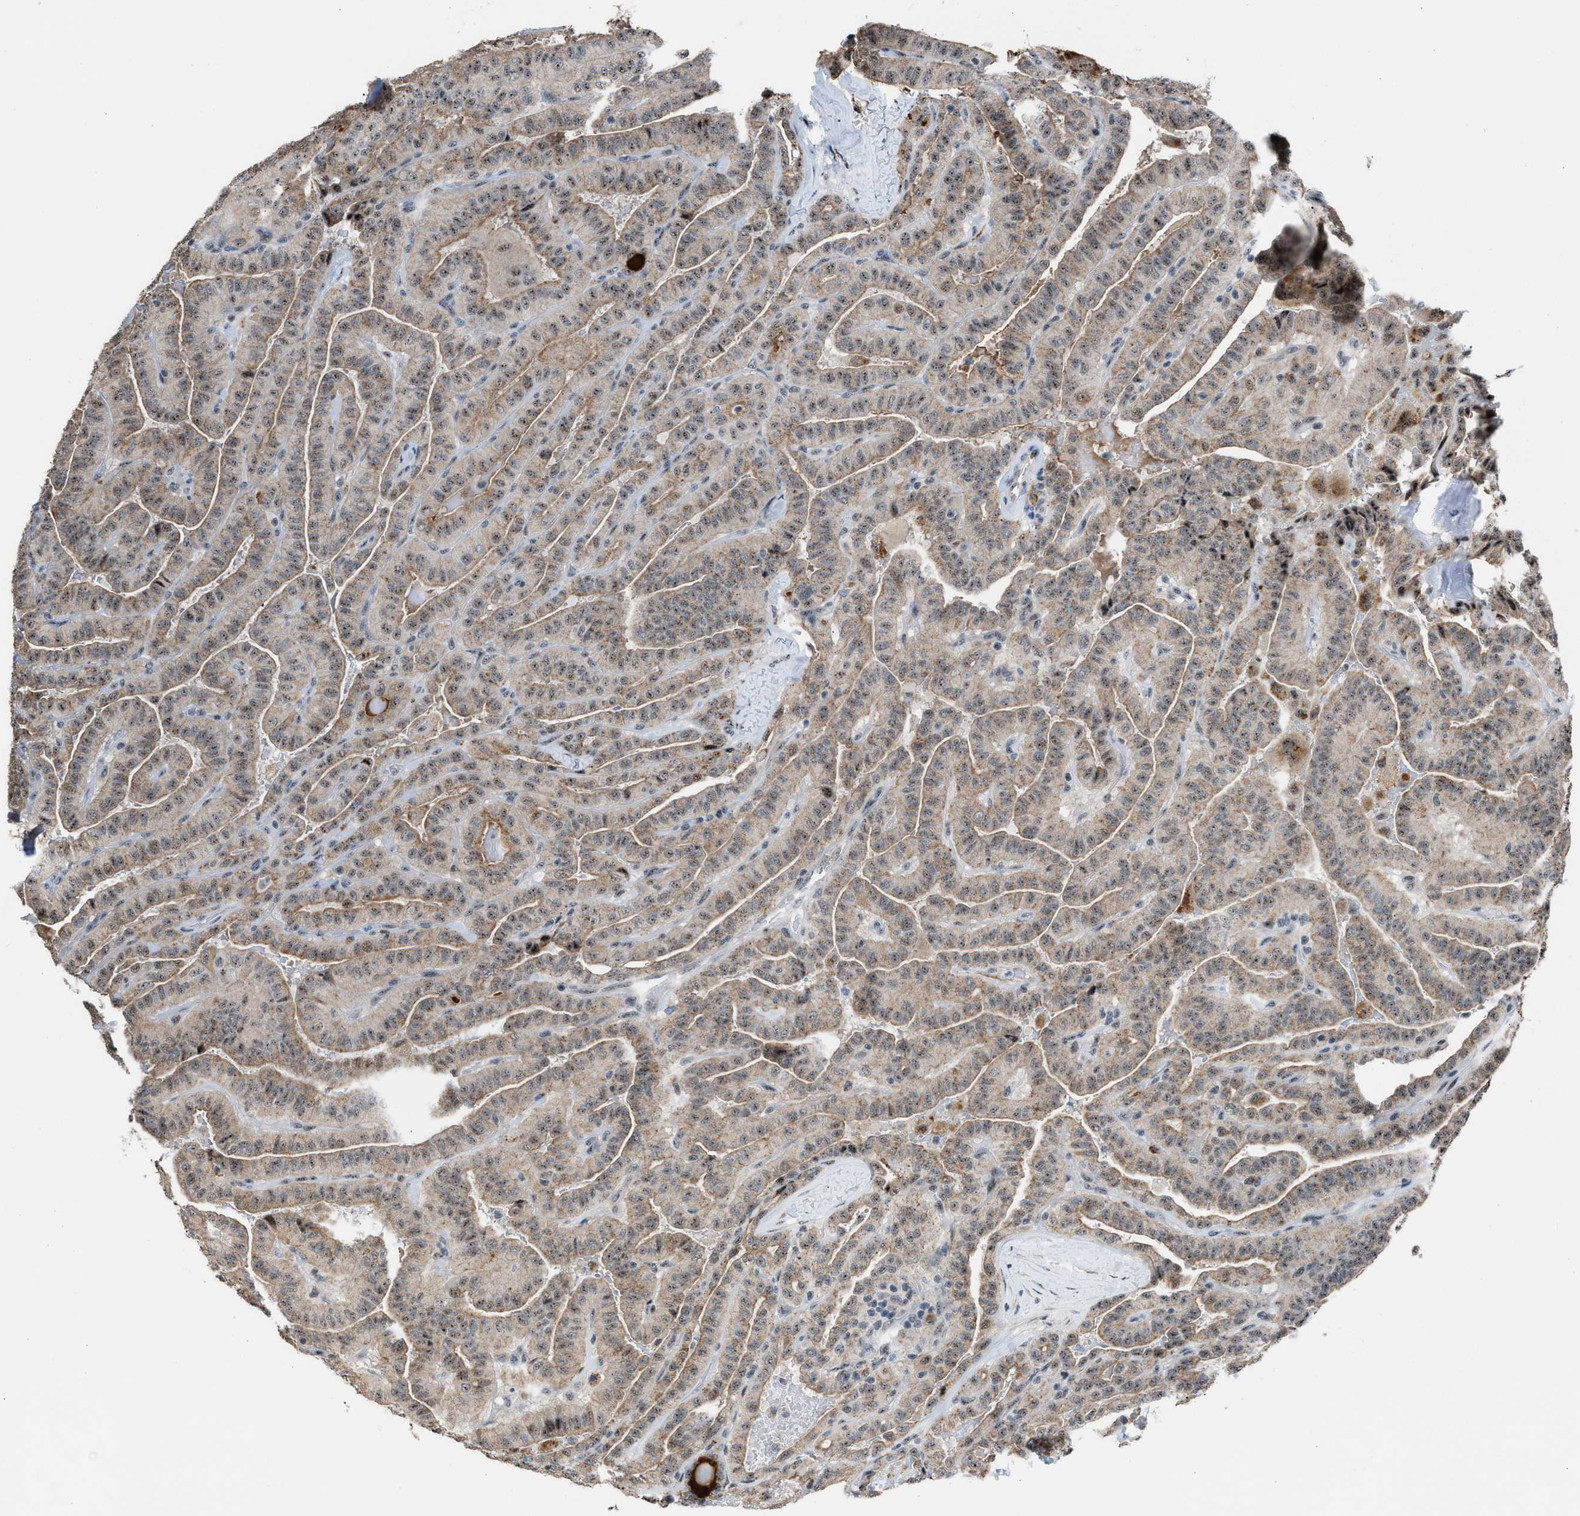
{"staining": {"intensity": "weak", "quantity": ">75%", "location": "cytoplasmic/membranous,nuclear"}, "tissue": "thyroid cancer", "cell_type": "Tumor cells", "image_type": "cancer", "snomed": [{"axis": "morphology", "description": "Papillary adenocarcinoma, NOS"}, {"axis": "topography", "description": "Thyroid gland"}], "caption": "A brown stain labels weak cytoplasmic/membranous and nuclear expression of a protein in human thyroid cancer tumor cells.", "gene": "CENPP", "patient": {"sex": "male", "age": 77}}